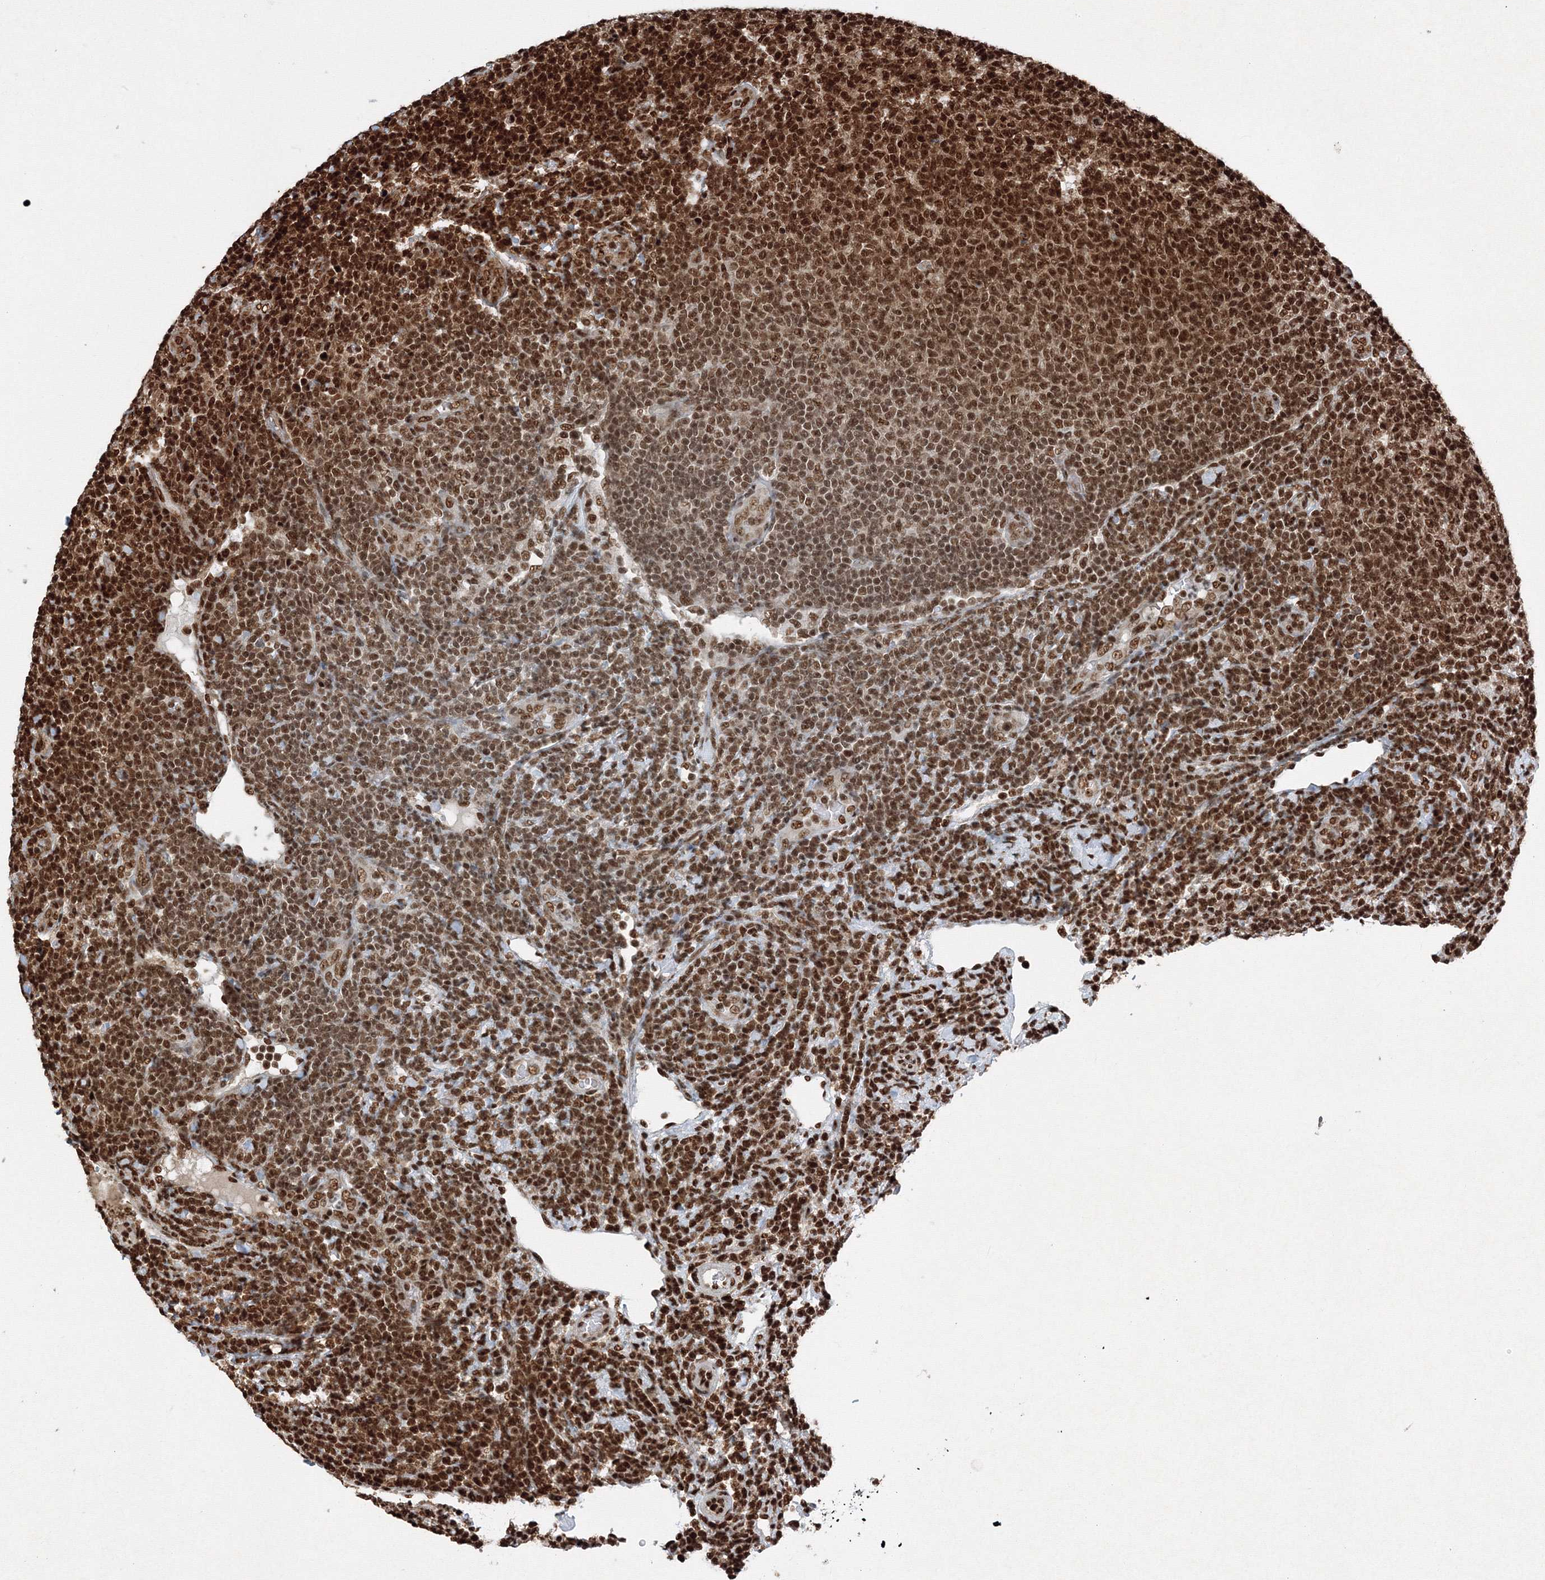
{"staining": {"intensity": "strong", "quantity": ">75%", "location": "nuclear"}, "tissue": "lymphoma", "cell_type": "Tumor cells", "image_type": "cancer", "snomed": [{"axis": "morphology", "description": "Malignant lymphoma, non-Hodgkin's type, Low grade"}, {"axis": "topography", "description": "Lymph node"}], "caption": "Lymphoma tissue displays strong nuclear positivity in approximately >75% of tumor cells", "gene": "SNRPC", "patient": {"sex": "male", "age": 66}}